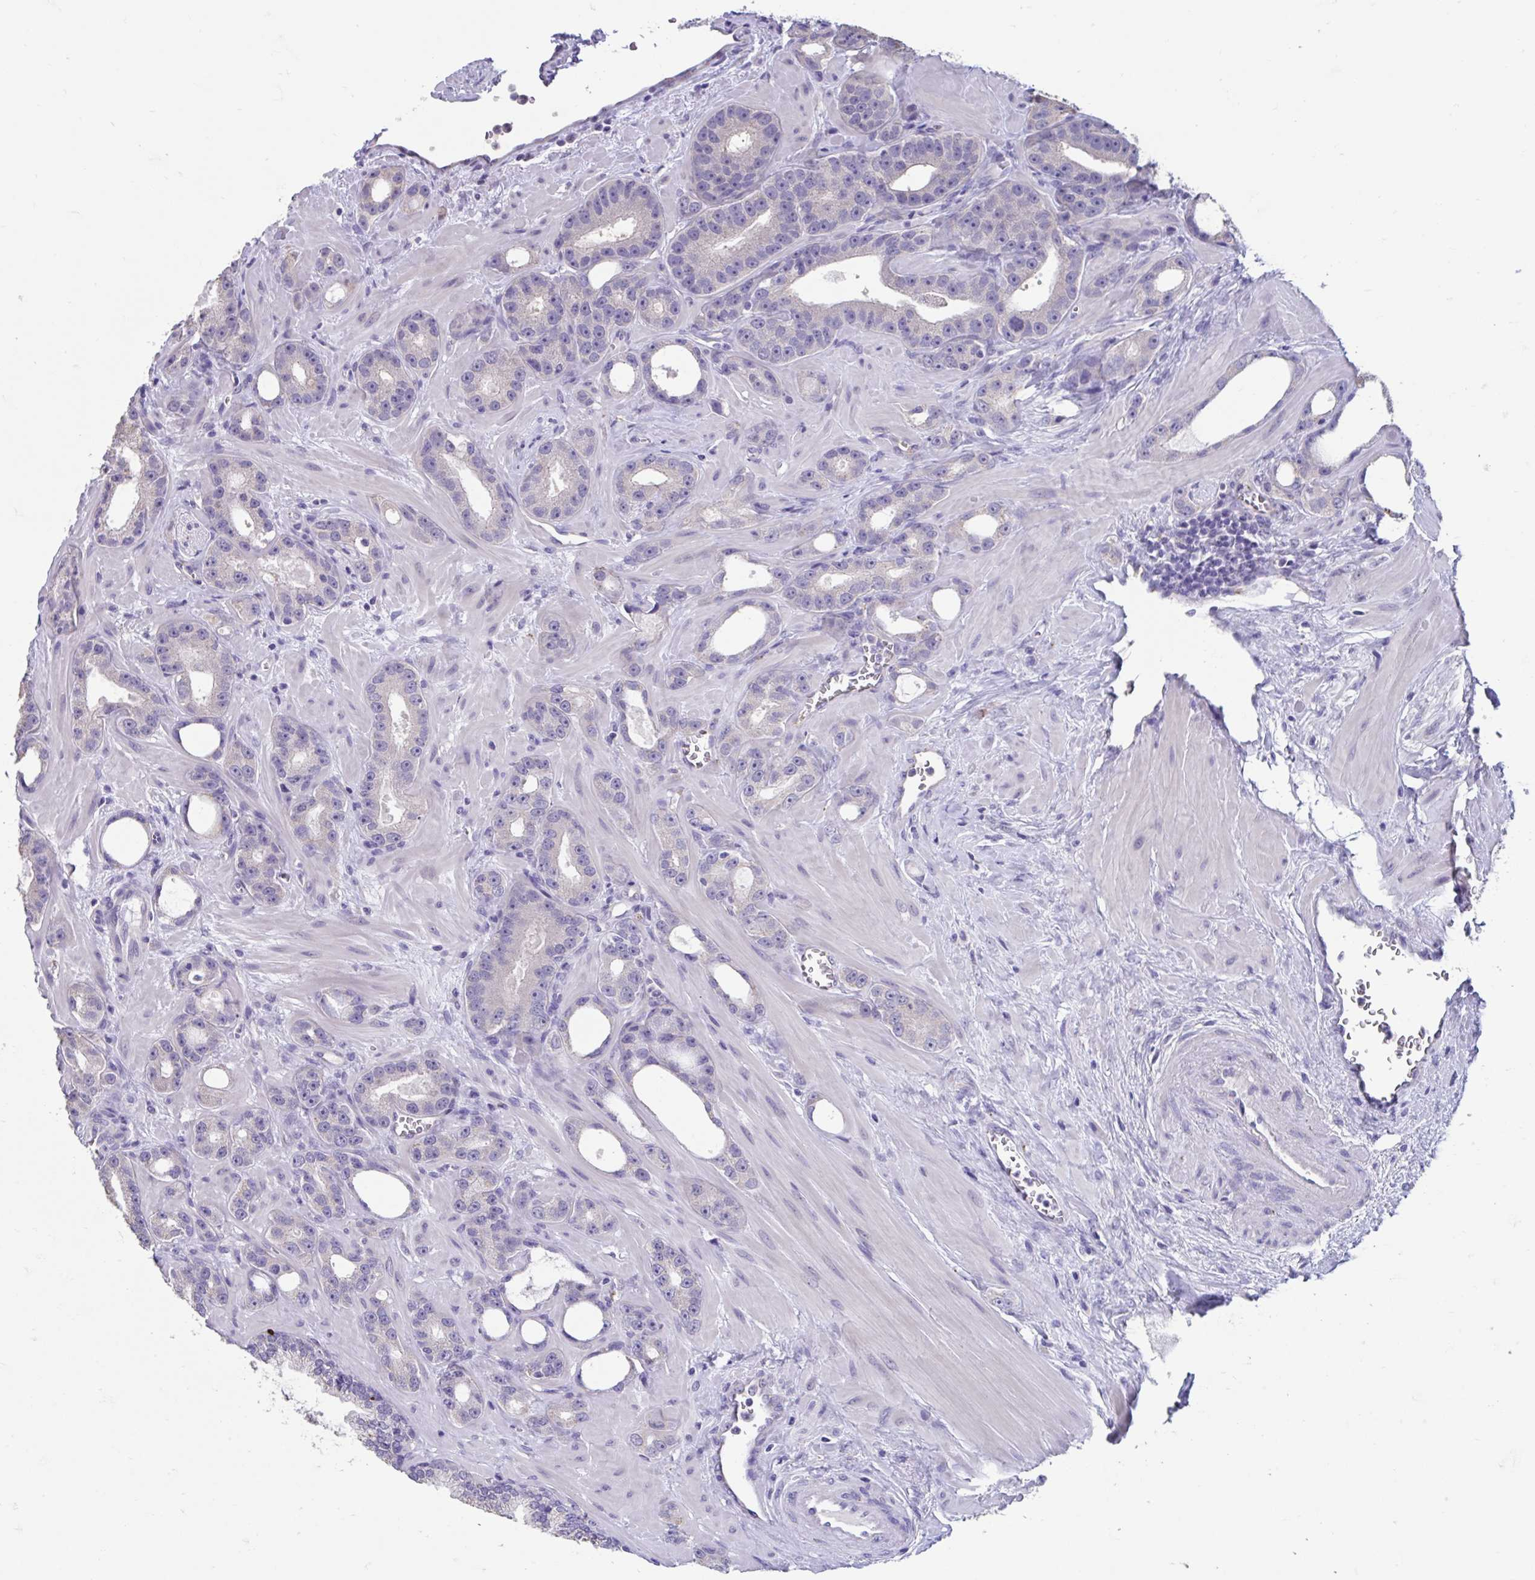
{"staining": {"intensity": "negative", "quantity": "none", "location": "none"}, "tissue": "prostate cancer", "cell_type": "Tumor cells", "image_type": "cancer", "snomed": [{"axis": "morphology", "description": "Adenocarcinoma, High grade"}, {"axis": "topography", "description": "Prostate"}], "caption": "The photomicrograph shows no staining of tumor cells in high-grade adenocarcinoma (prostate).", "gene": "GPR162", "patient": {"sex": "male", "age": 65}}